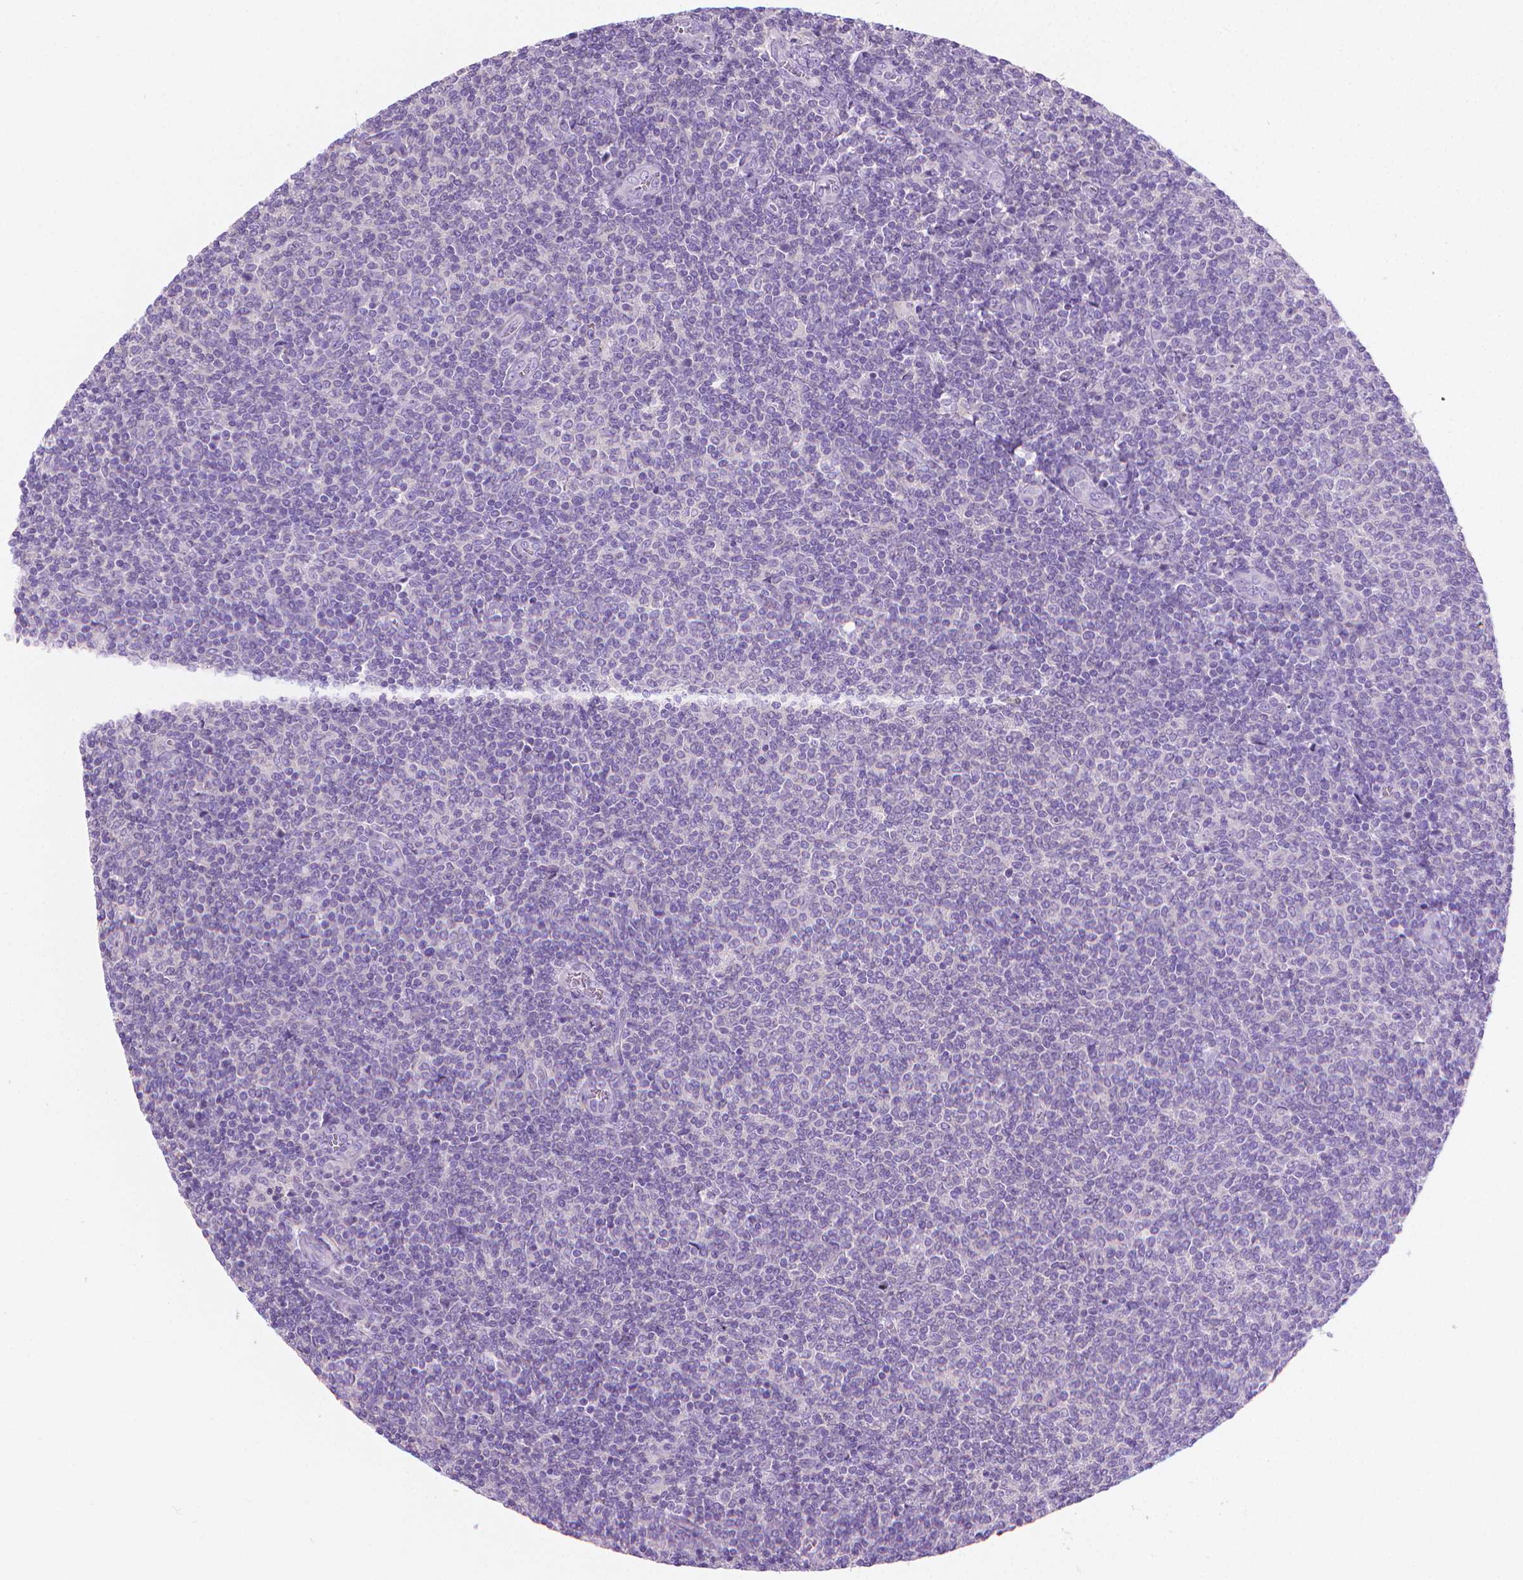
{"staining": {"intensity": "negative", "quantity": "none", "location": "none"}, "tissue": "lymphoma", "cell_type": "Tumor cells", "image_type": "cancer", "snomed": [{"axis": "morphology", "description": "Malignant lymphoma, non-Hodgkin's type, Low grade"}, {"axis": "topography", "description": "Lymph node"}], "caption": "Human lymphoma stained for a protein using immunohistochemistry (IHC) demonstrates no expression in tumor cells.", "gene": "FASN", "patient": {"sex": "male", "age": 52}}